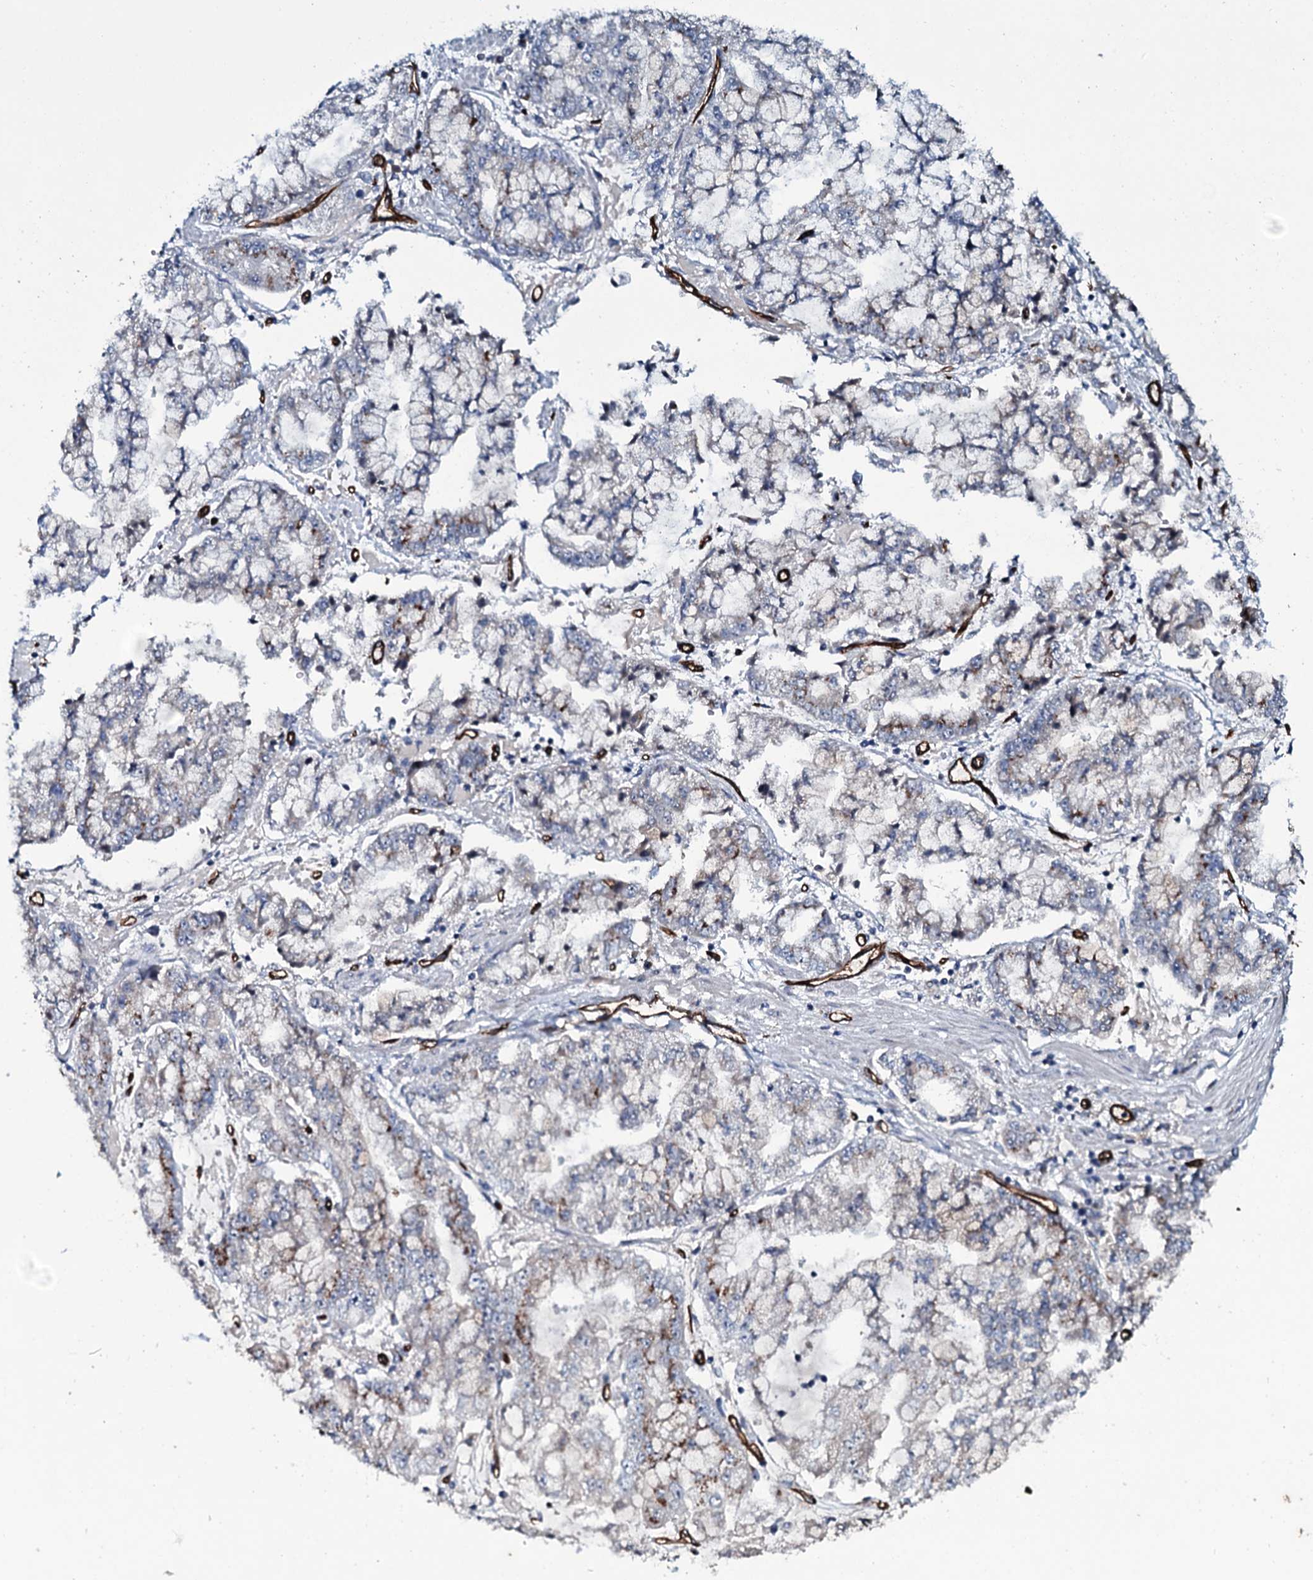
{"staining": {"intensity": "moderate", "quantity": "<25%", "location": "cytoplasmic/membranous"}, "tissue": "stomach cancer", "cell_type": "Tumor cells", "image_type": "cancer", "snomed": [{"axis": "morphology", "description": "Adenocarcinoma, NOS"}, {"axis": "topography", "description": "Stomach"}], "caption": "Approximately <25% of tumor cells in stomach cancer (adenocarcinoma) reveal moderate cytoplasmic/membranous protein expression as visualized by brown immunohistochemical staining.", "gene": "CLEC14A", "patient": {"sex": "male", "age": 76}}